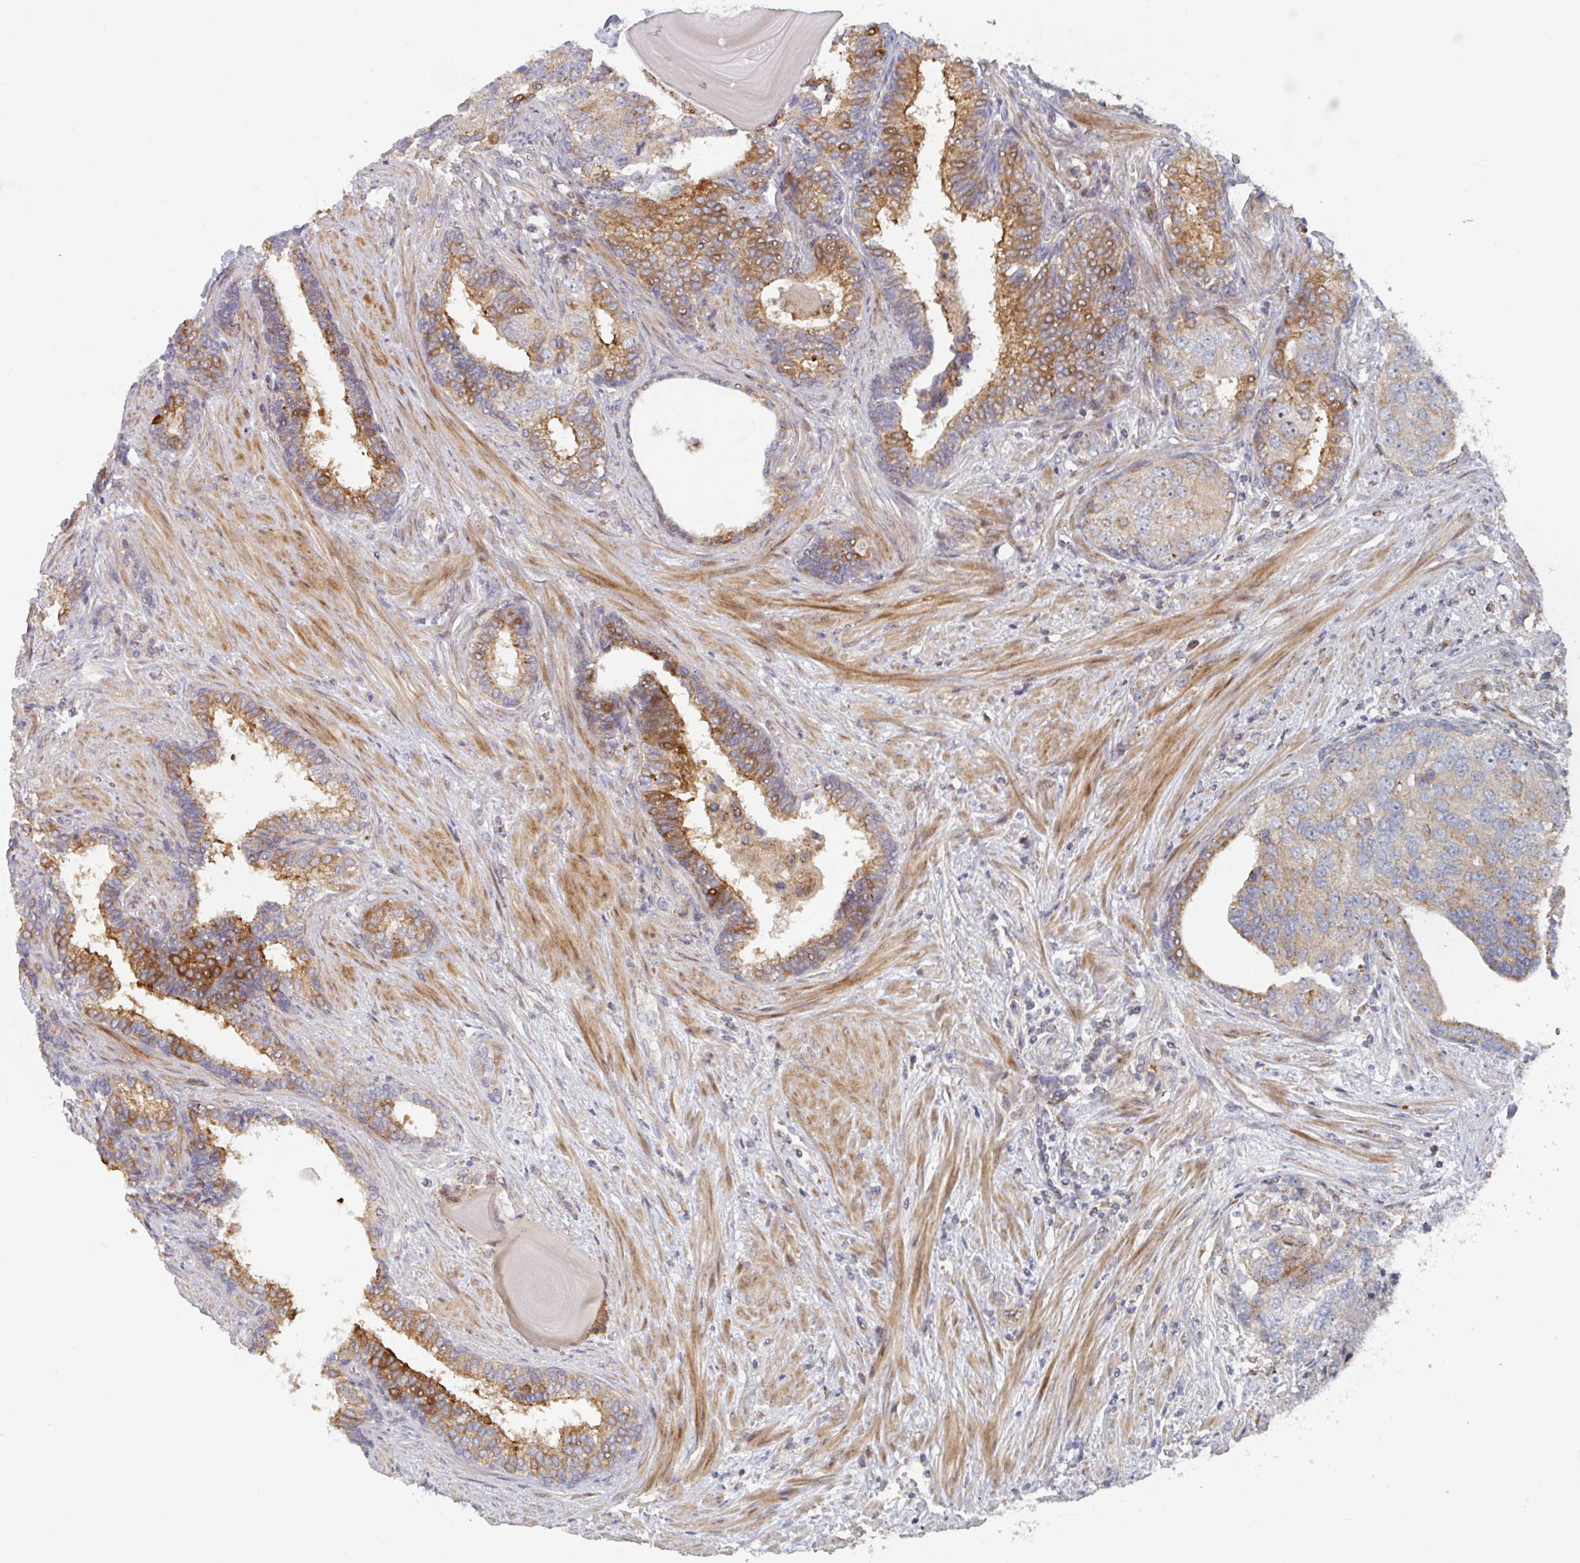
{"staining": {"intensity": "moderate", "quantity": ">75%", "location": "cytoplasmic/membranous"}, "tissue": "prostate cancer", "cell_type": "Tumor cells", "image_type": "cancer", "snomed": [{"axis": "morphology", "description": "Adenocarcinoma, High grade"}, {"axis": "topography", "description": "Prostate"}], "caption": "Immunohistochemical staining of human prostate adenocarcinoma (high-grade) exhibits moderate cytoplasmic/membranous protein positivity in about >75% of tumor cells. (DAB IHC, brown staining for protein, blue staining for nuclei).", "gene": "ZNF644", "patient": {"sex": "male", "age": 68}}